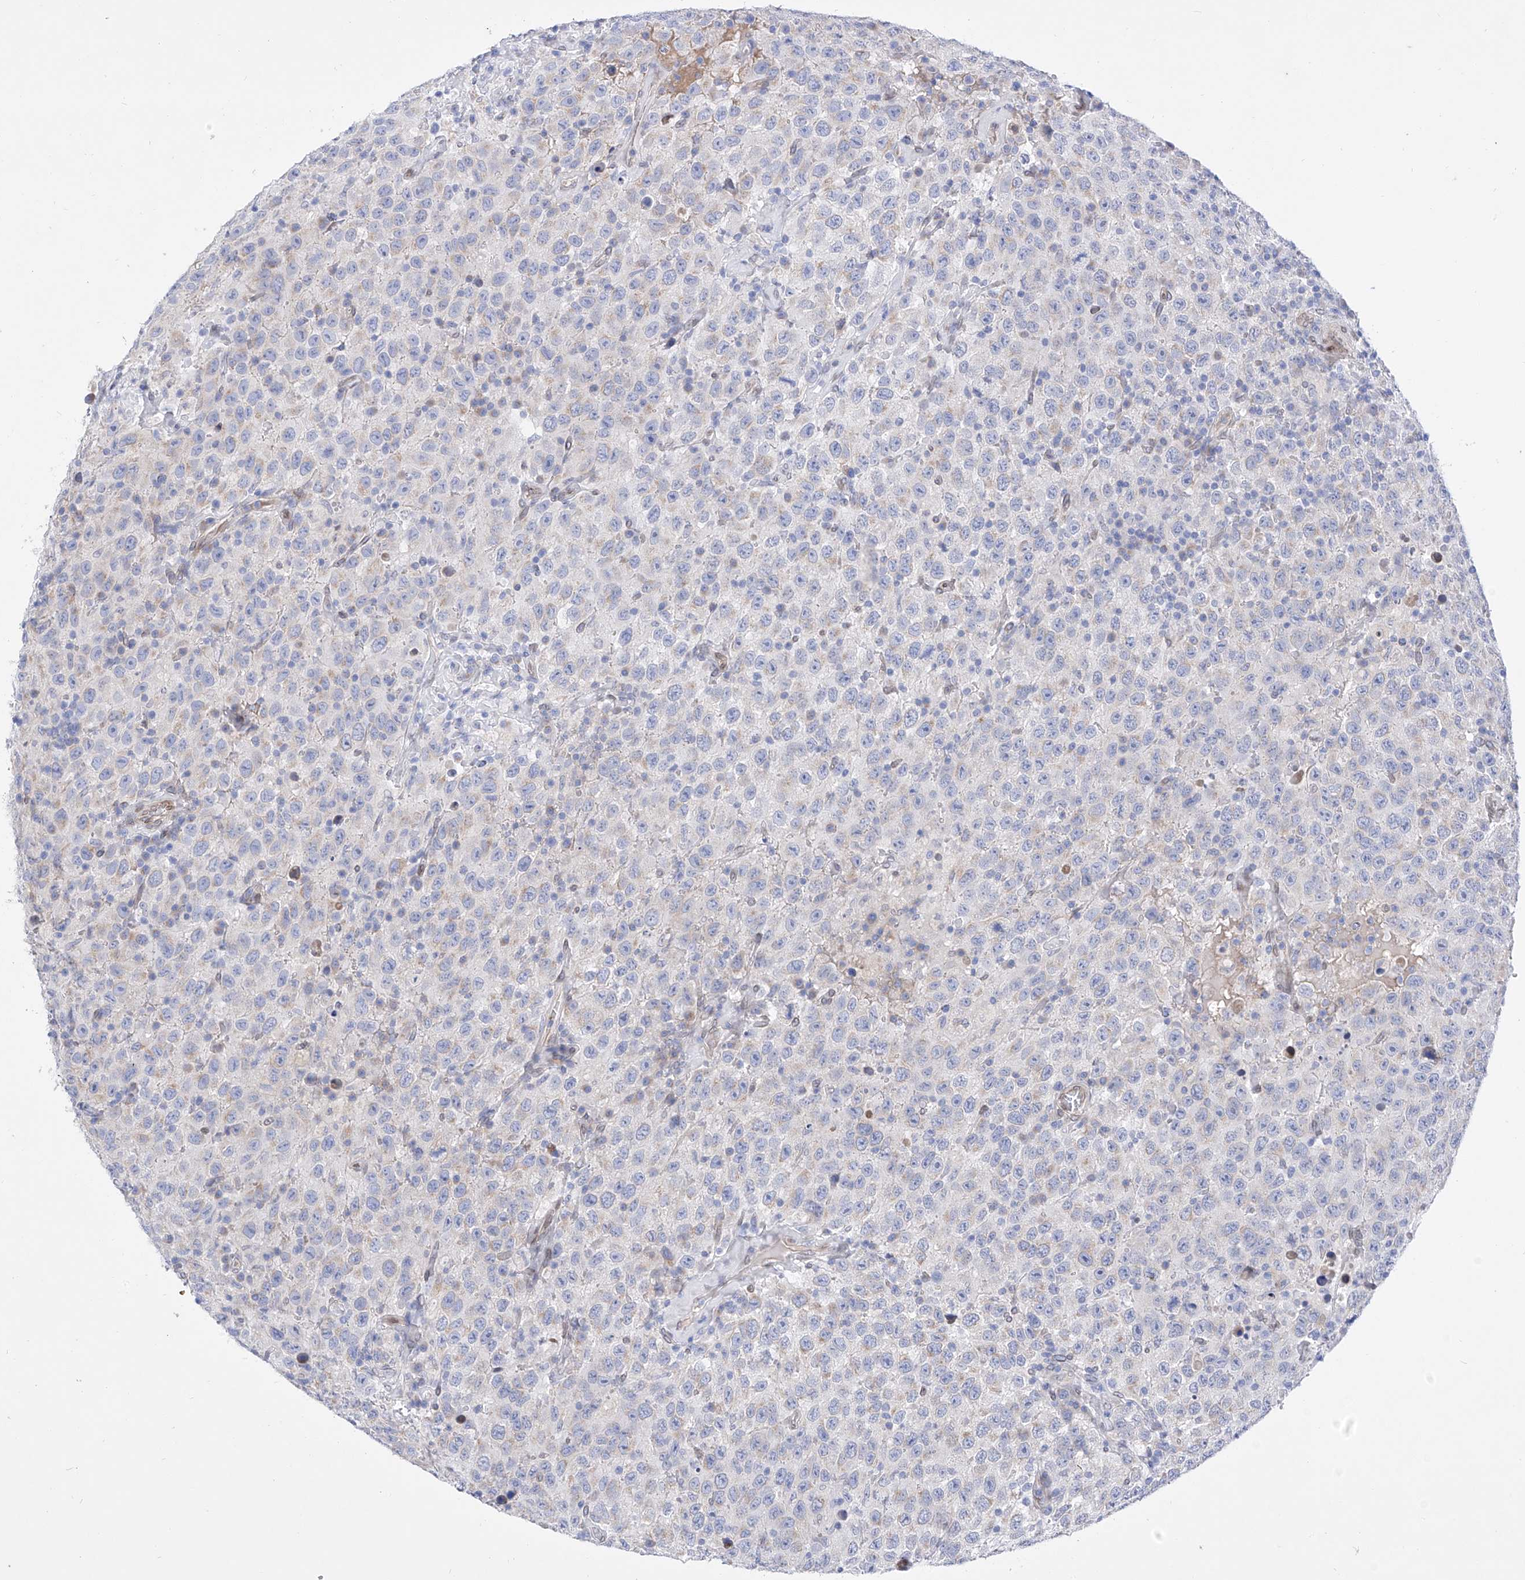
{"staining": {"intensity": "negative", "quantity": "none", "location": "none"}, "tissue": "testis cancer", "cell_type": "Tumor cells", "image_type": "cancer", "snomed": [{"axis": "morphology", "description": "Seminoma, NOS"}, {"axis": "topography", "description": "Testis"}], "caption": "Testis cancer stained for a protein using immunohistochemistry (IHC) shows no positivity tumor cells.", "gene": "LCLAT1", "patient": {"sex": "male", "age": 41}}